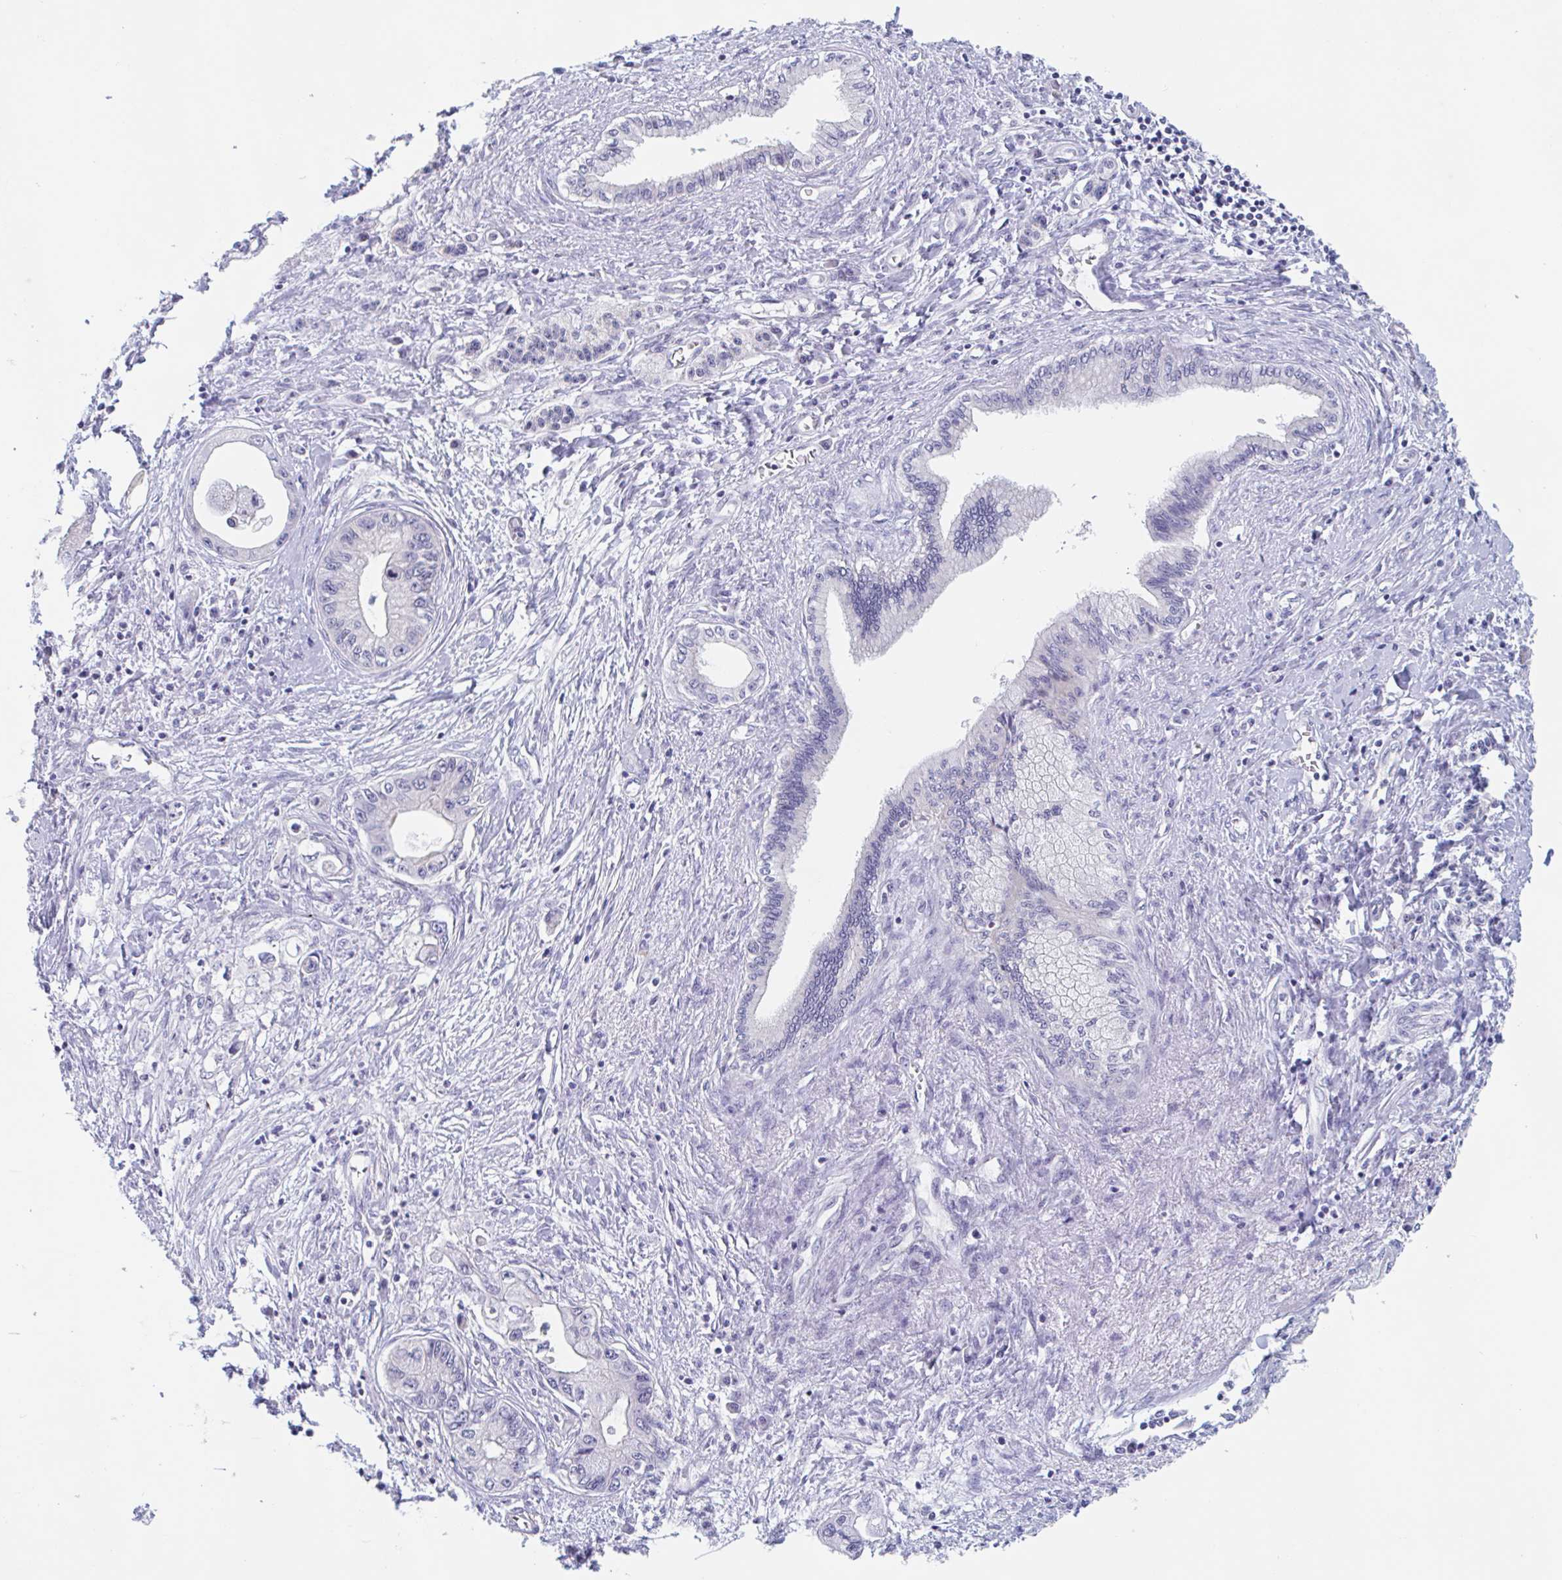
{"staining": {"intensity": "negative", "quantity": "none", "location": "none"}, "tissue": "pancreatic cancer", "cell_type": "Tumor cells", "image_type": "cancer", "snomed": [{"axis": "morphology", "description": "Adenocarcinoma, NOS"}, {"axis": "topography", "description": "Pancreas"}], "caption": "Image shows no significant protein staining in tumor cells of pancreatic adenocarcinoma.", "gene": "UNKL", "patient": {"sex": "male", "age": 61}}